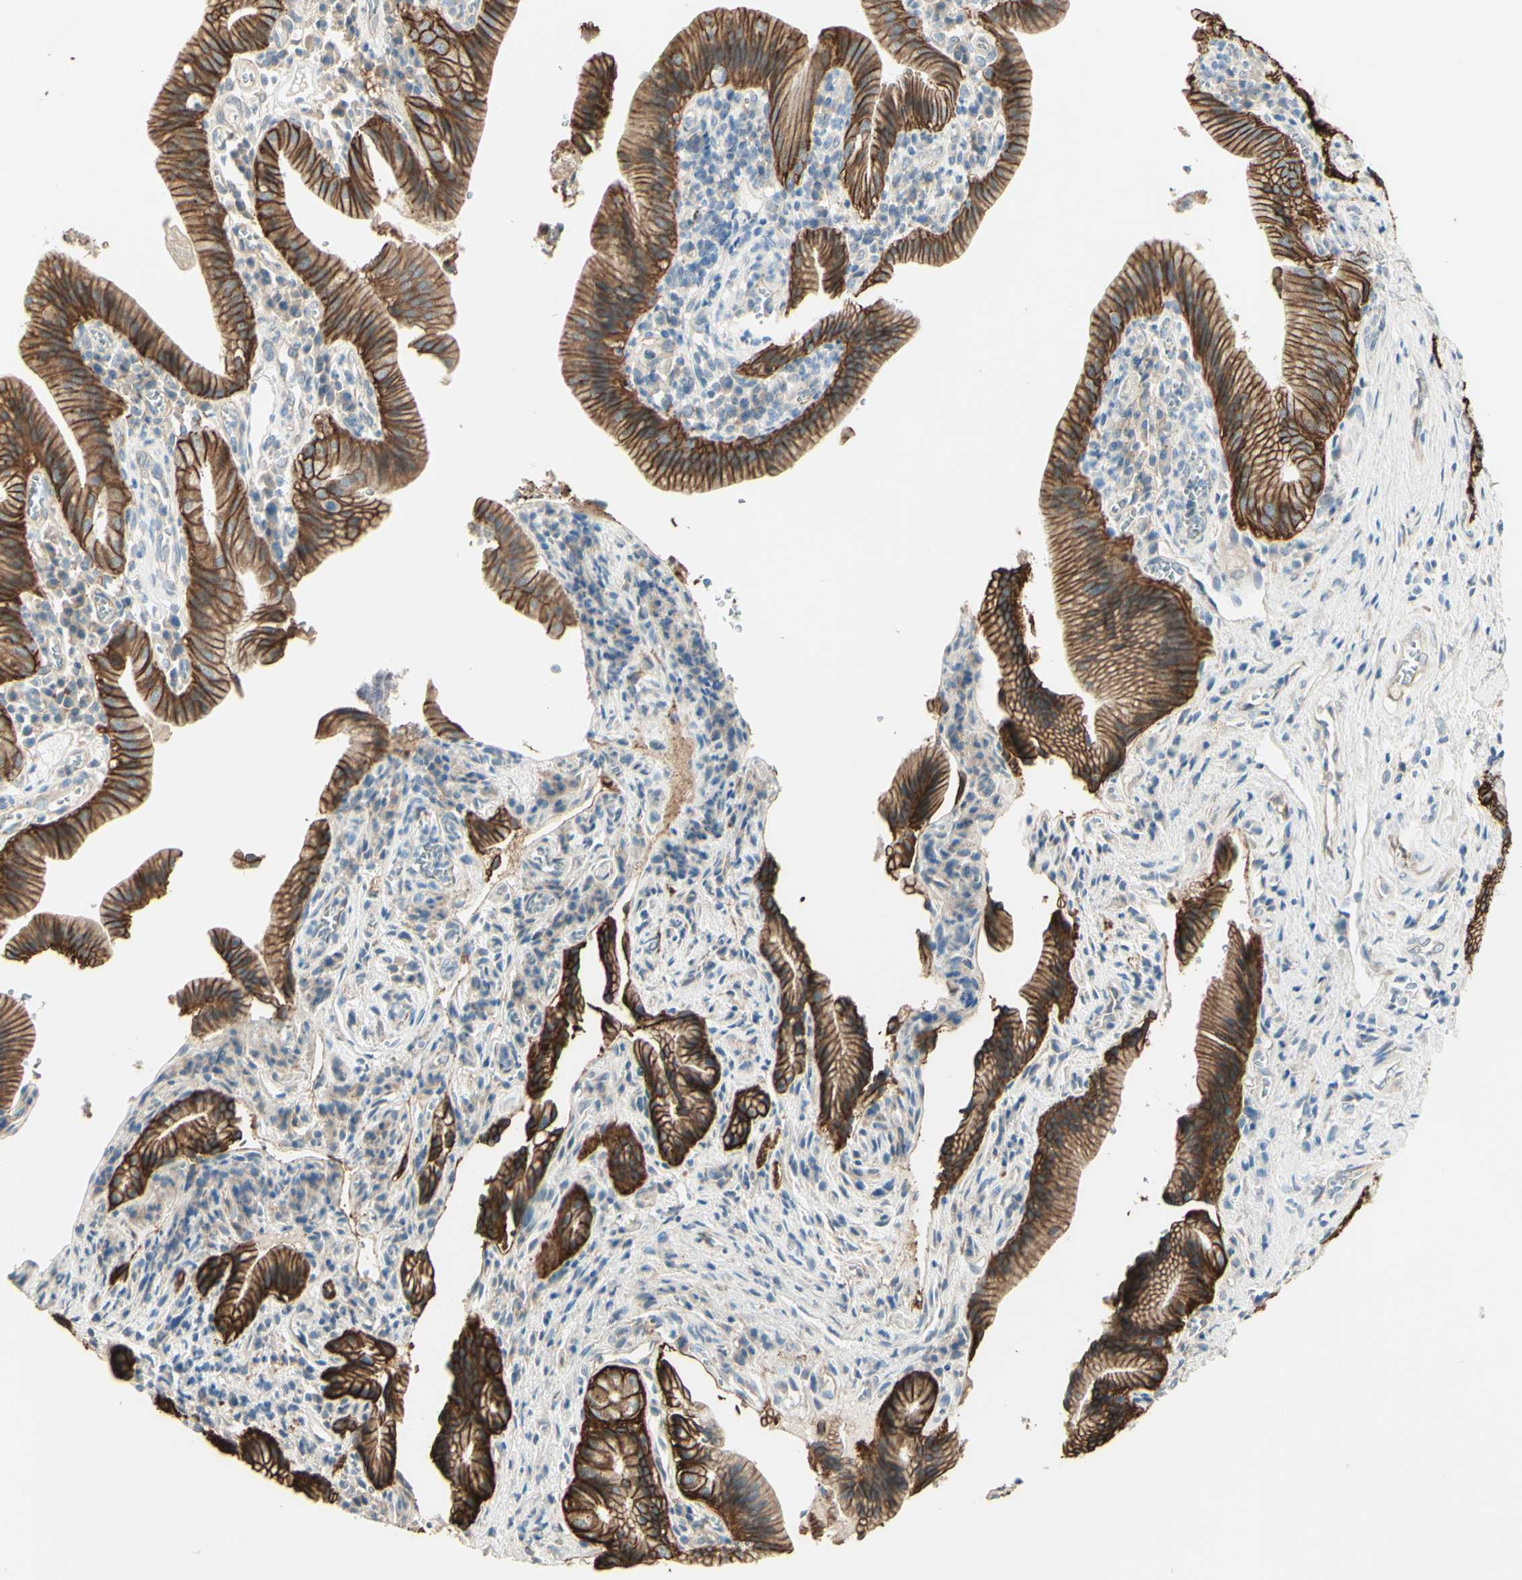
{"staining": {"intensity": "strong", "quantity": ">75%", "location": "cytoplasmic/membranous"}, "tissue": "pancreatic cancer", "cell_type": "Tumor cells", "image_type": "cancer", "snomed": [{"axis": "morphology", "description": "Adenocarcinoma, NOS"}, {"axis": "topography", "description": "Pancreas"}], "caption": "Pancreatic cancer (adenocarcinoma) tissue demonstrates strong cytoplasmic/membranous staining in approximately >75% of tumor cells (Stains: DAB (3,3'-diaminobenzidine) in brown, nuclei in blue, Microscopy: brightfield microscopy at high magnification).", "gene": "RNF149", "patient": {"sex": "female", "age": 75}}